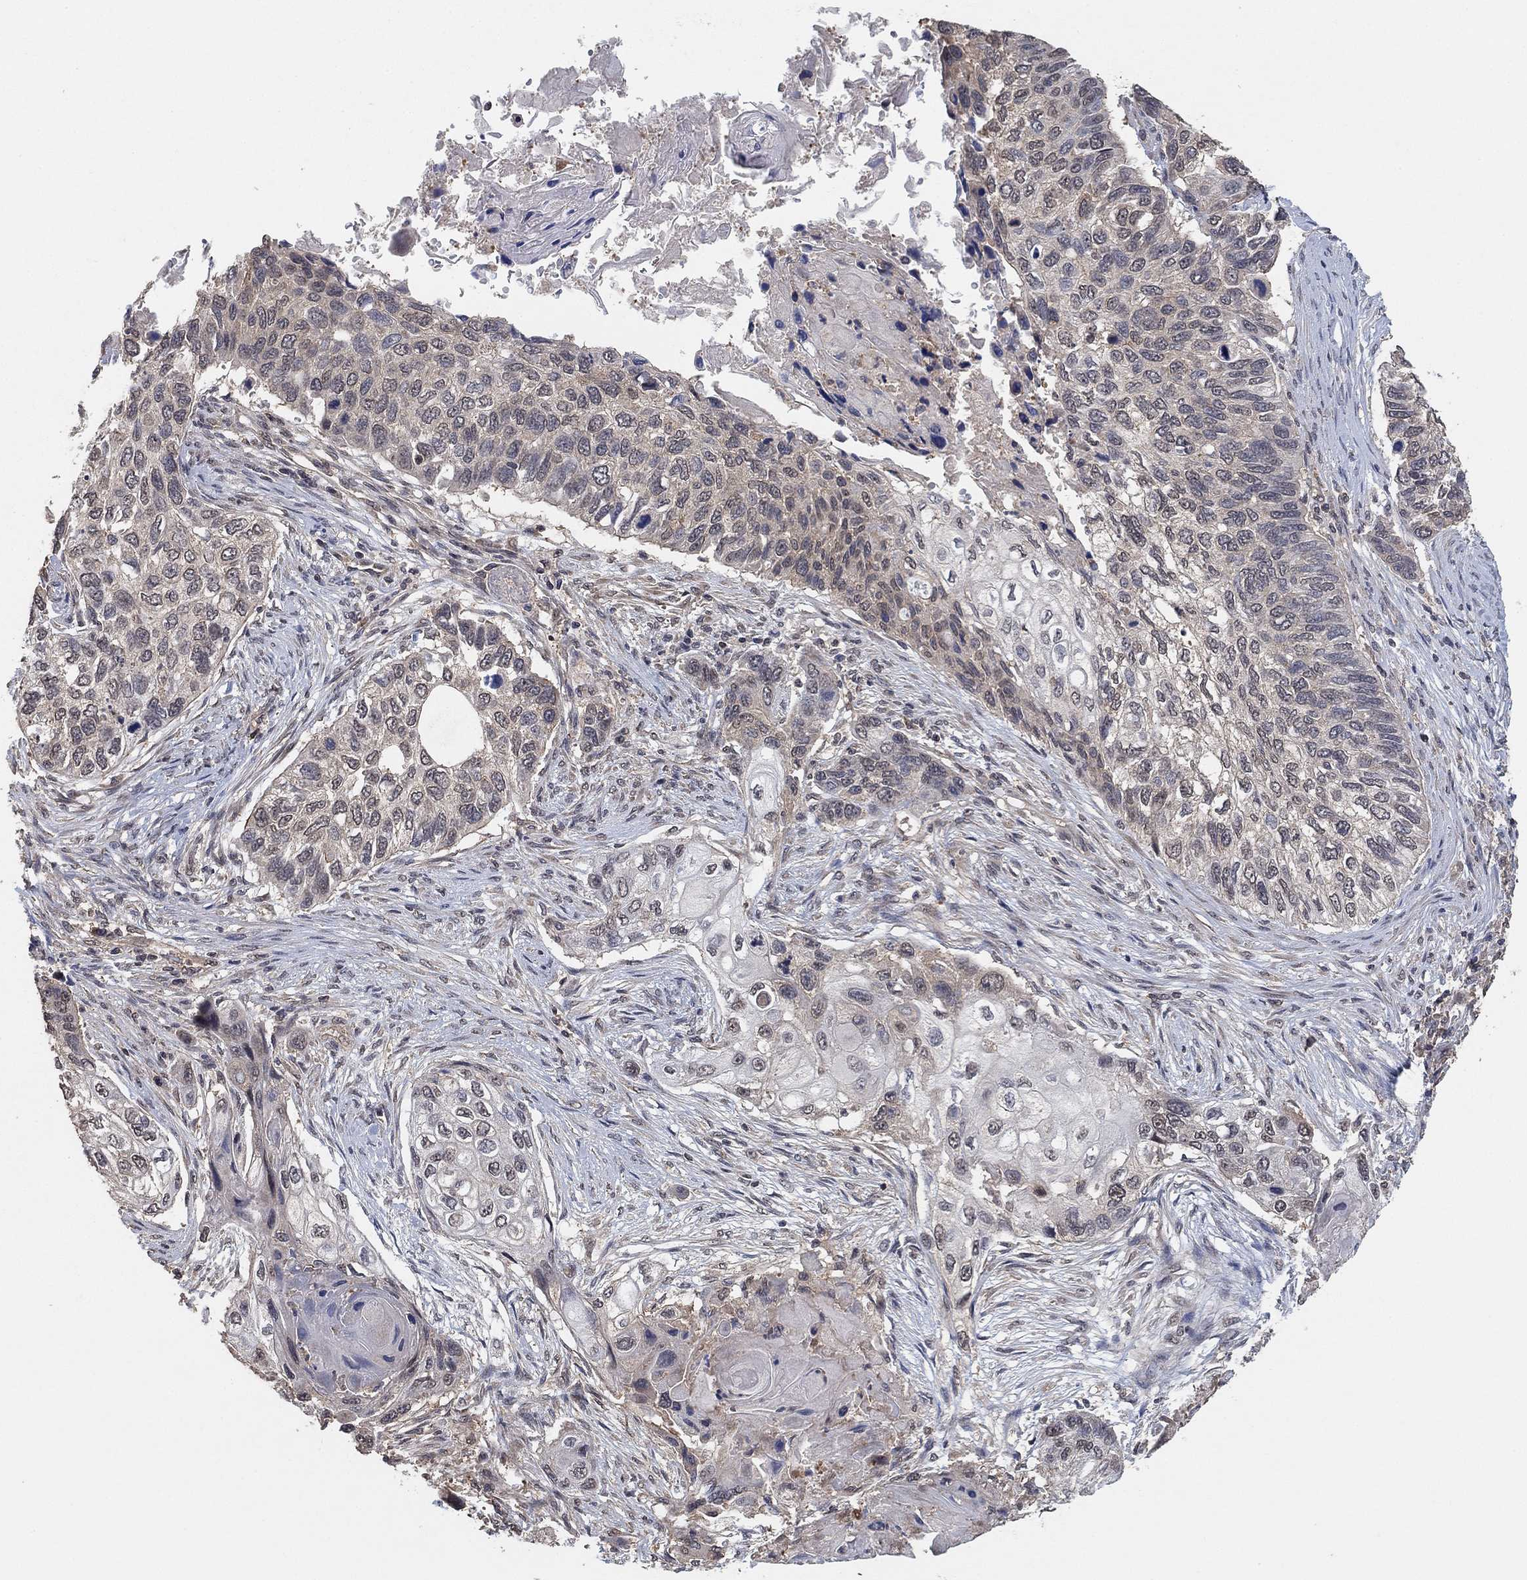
{"staining": {"intensity": "weak", "quantity": "<25%", "location": "cytoplasmic/membranous"}, "tissue": "lung cancer", "cell_type": "Tumor cells", "image_type": "cancer", "snomed": [{"axis": "morphology", "description": "Normal tissue, NOS"}, {"axis": "morphology", "description": "Squamous cell carcinoma, NOS"}, {"axis": "topography", "description": "Bronchus"}, {"axis": "topography", "description": "Lung"}], "caption": "High power microscopy image of an IHC photomicrograph of lung cancer, revealing no significant expression in tumor cells. (DAB (3,3'-diaminobenzidine) IHC with hematoxylin counter stain).", "gene": "CCDC43", "patient": {"sex": "male", "age": 69}}